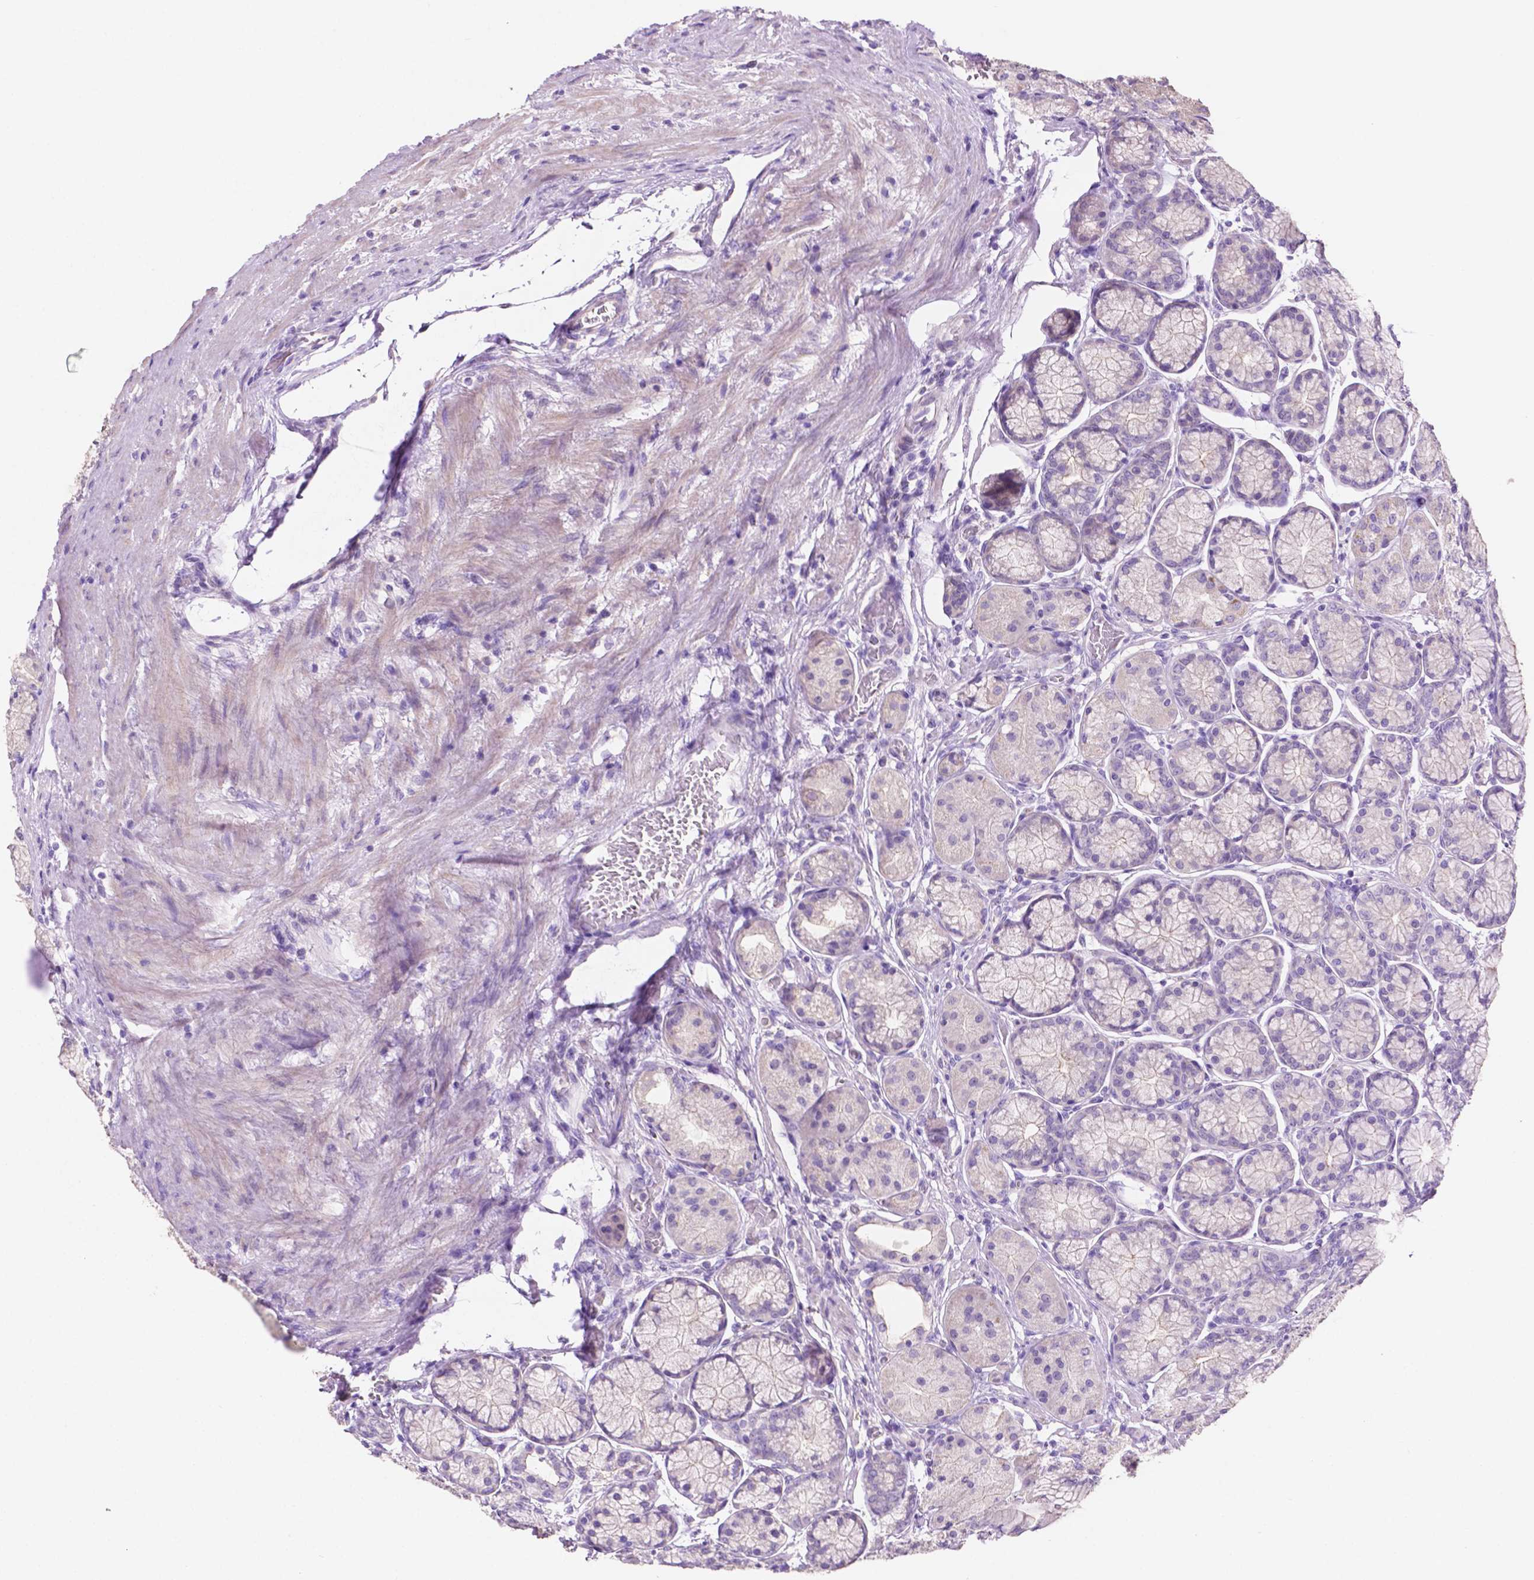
{"staining": {"intensity": "weak", "quantity": "<25%", "location": "cytoplasmic/membranous"}, "tissue": "stomach", "cell_type": "Glandular cells", "image_type": "normal", "snomed": [{"axis": "morphology", "description": "Normal tissue, NOS"}, {"axis": "morphology", "description": "Adenocarcinoma, NOS"}, {"axis": "morphology", "description": "Adenocarcinoma, High grade"}, {"axis": "topography", "description": "Stomach, upper"}, {"axis": "topography", "description": "Stomach"}], "caption": "An image of human stomach is negative for staining in glandular cells.", "gene": "CLDN17", "patient": {"sex": "female", "age": 65}}